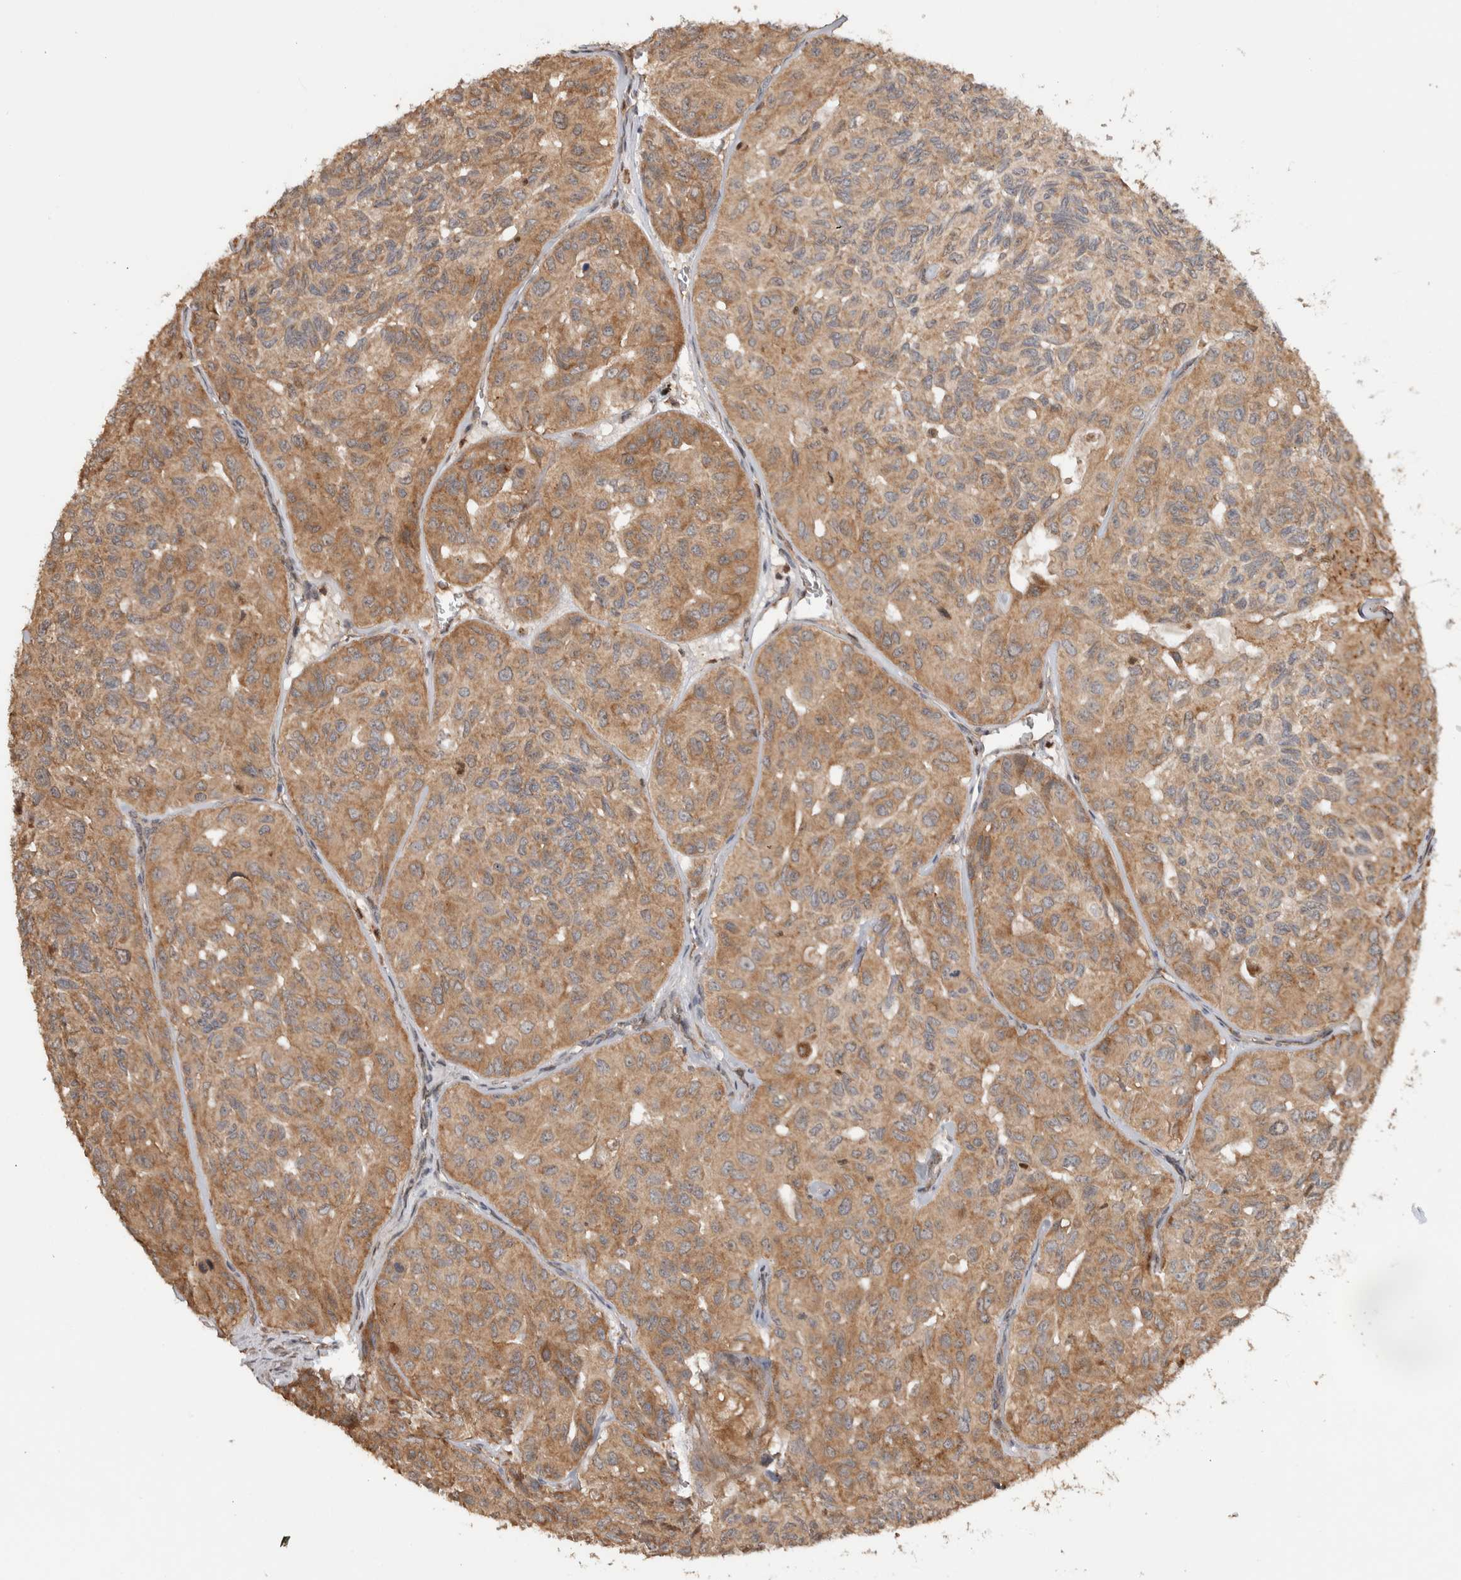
{"staining": {"intensity": "moderate", "quantity": ">75%", "location": "cytoplasmic/membranous"}, "tissue": "head and neck cancer", "cell_type": "Tumor cells", "image_type": "cancer", "snomed": [{"axis": "morphology", "description": "Adenocarcinoma, NOS"}, {"axis": "topography", "description": "Salivary gland, NOS"}, {"axis": "topography", "description": "Head-Neck"}], "caption": "The image exhibits staining of head and neck adenocarcinoma, revealing moderate cytoplasmic/membranous protein expression (brown color) within tumor cells.", "gene": "VPS53", "patient": {"sex": "female", "age": 76}}